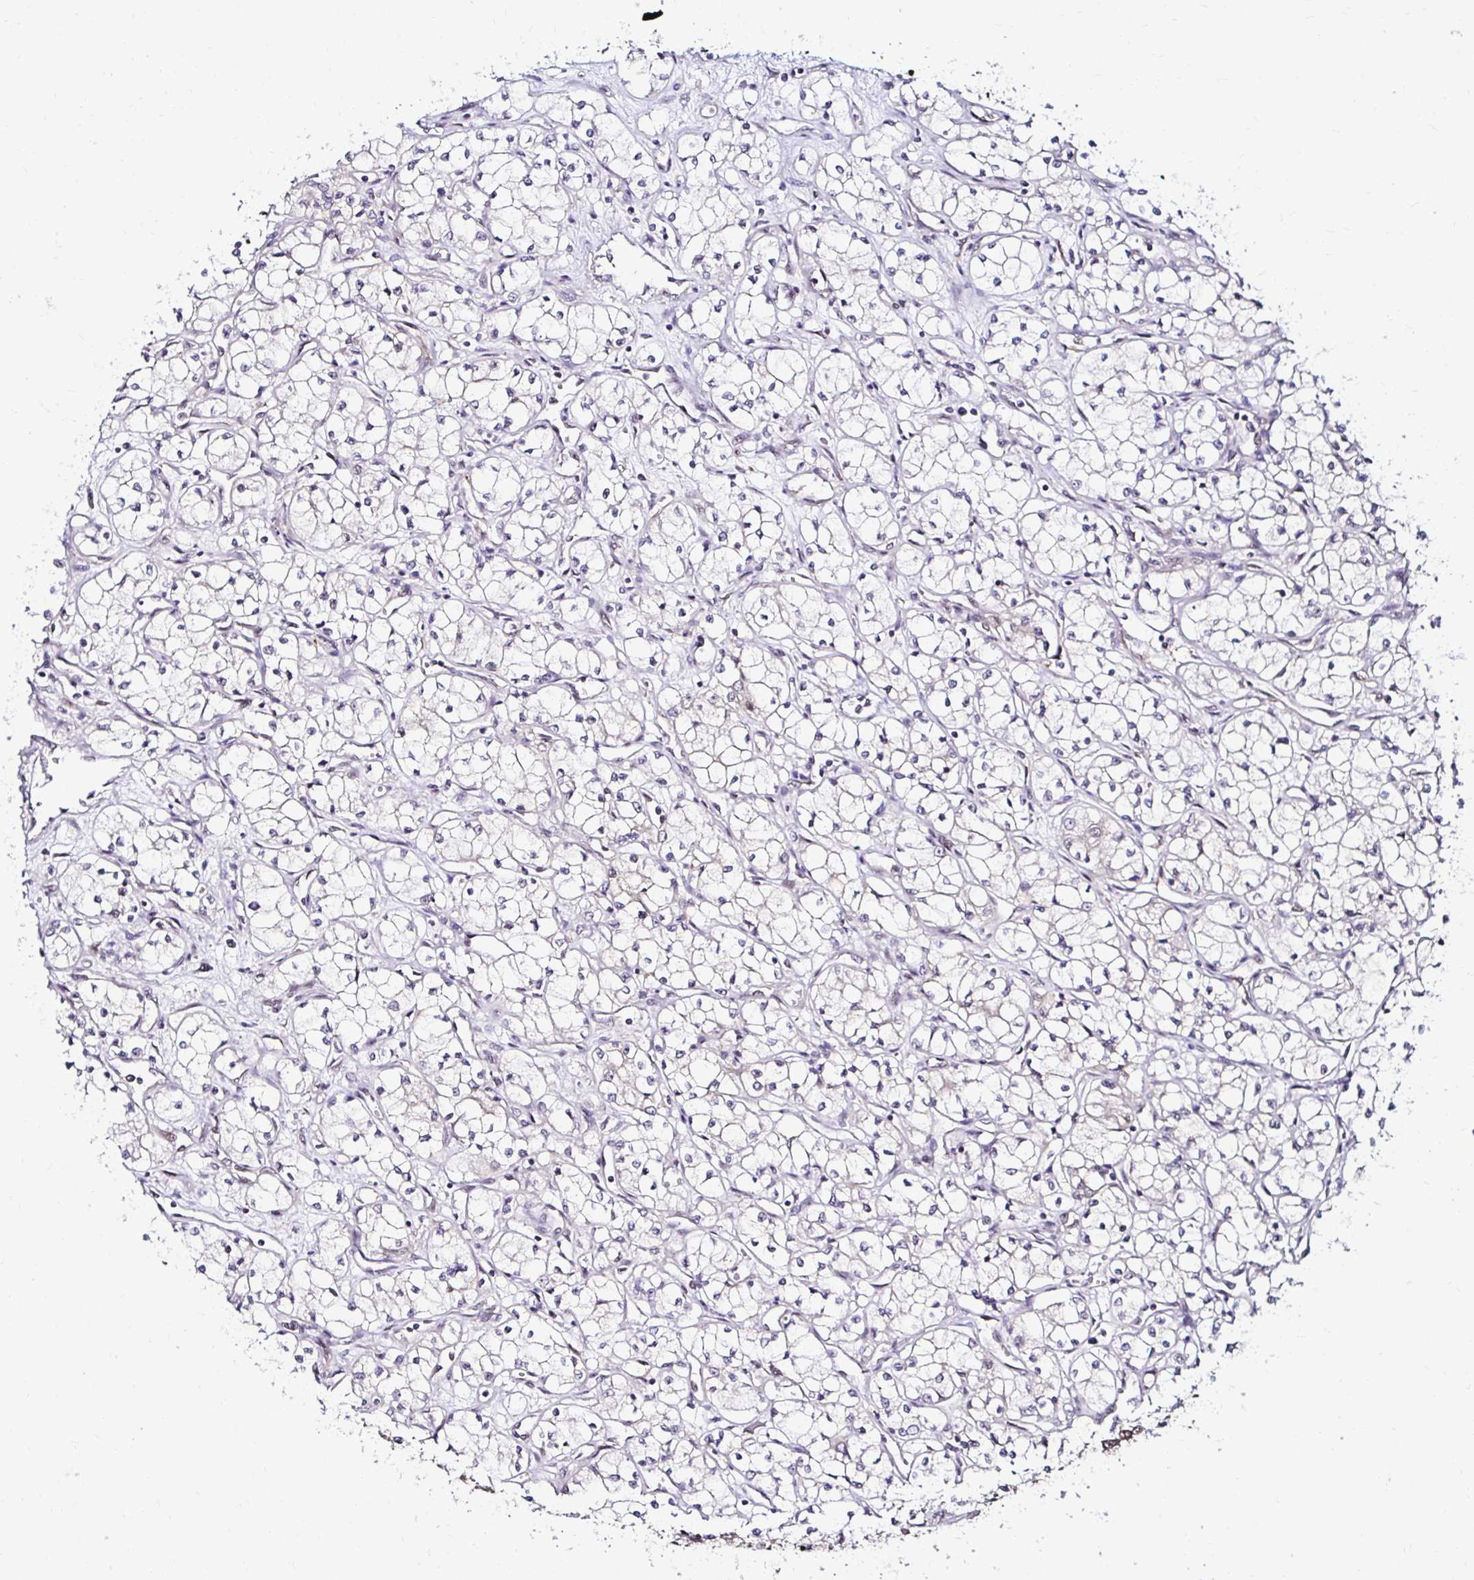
{"staining": {"intensity": "negative", "quantity": "none", "location": "none"}, "tissue": "renal cancer", "cell_type": "Tumor cells", "image_type": "cancer", "snomed": [{"axis": "morphology", "description": "Normal tissue, NOS"}, {"axis": "morphology", "description": "Adenocarcinoma, NOS"}, {"axis": "topography", "description": "Kidney"}], "caption": "Tumor cells are negative for protein expression in human renal cancer (adenocarcinoma).", "gene": "PSMD3", "patient": {"sex": "male", "age": 59}}